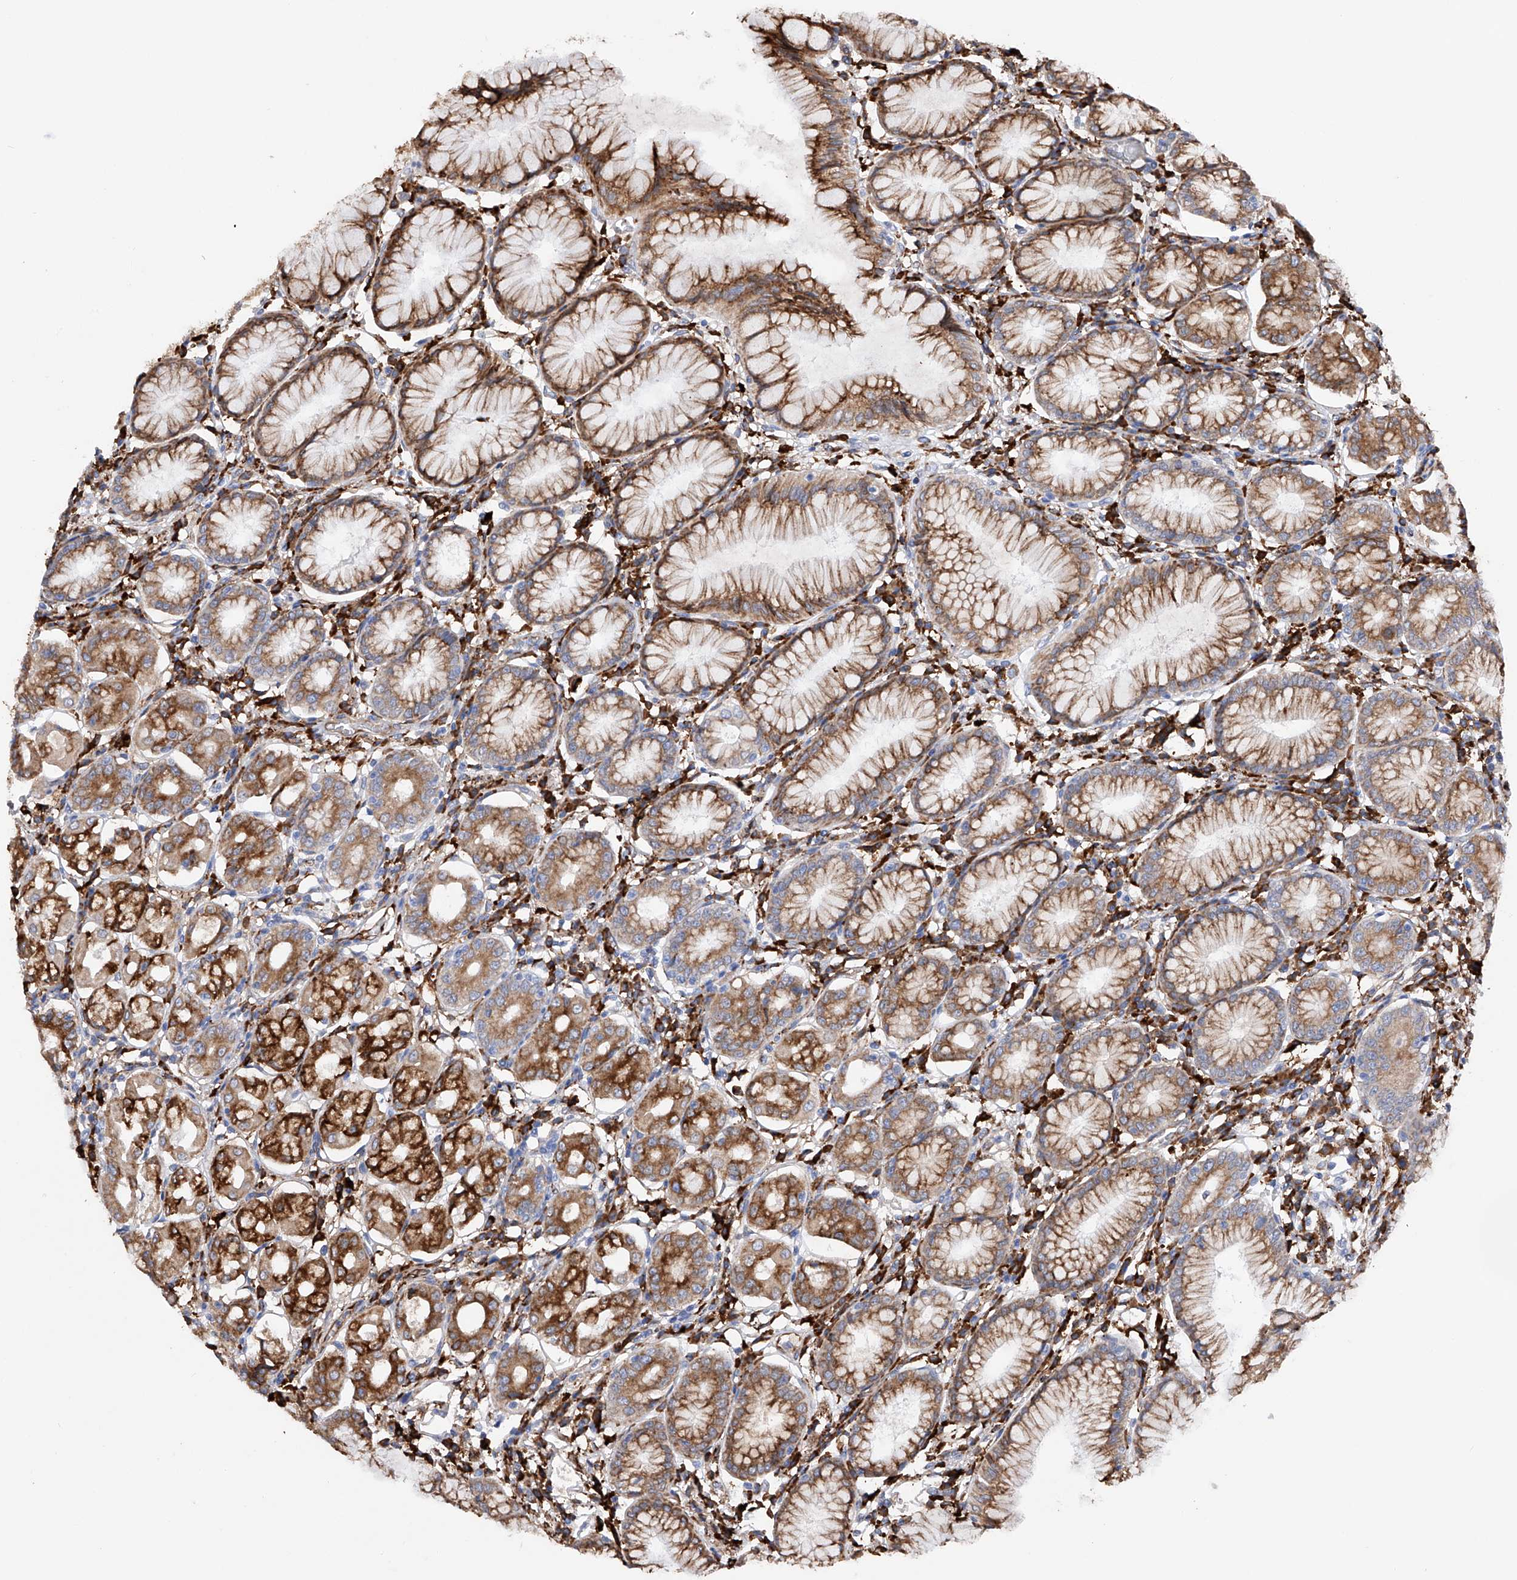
{"staining": {"intensity": "strong", "quantity": ">75%", "location": "cytoplasmic/membranous"}, "tissue": "stomach", "cell_type": "Glandular cells", "image_type": "normal", "snomed": [{"axis": "morphology", "description": "Normal tissue, NOS"}, {"axis": "topography", "description": "Stomach, lower"}], "caption": "IHC of unremarkable stomach exhibits high levels of strong cytoplasmic/membranous staining in about >75% of glandular cells.", "gene": "PDIA5", "patient": {"sex": "female", "age": 56}}